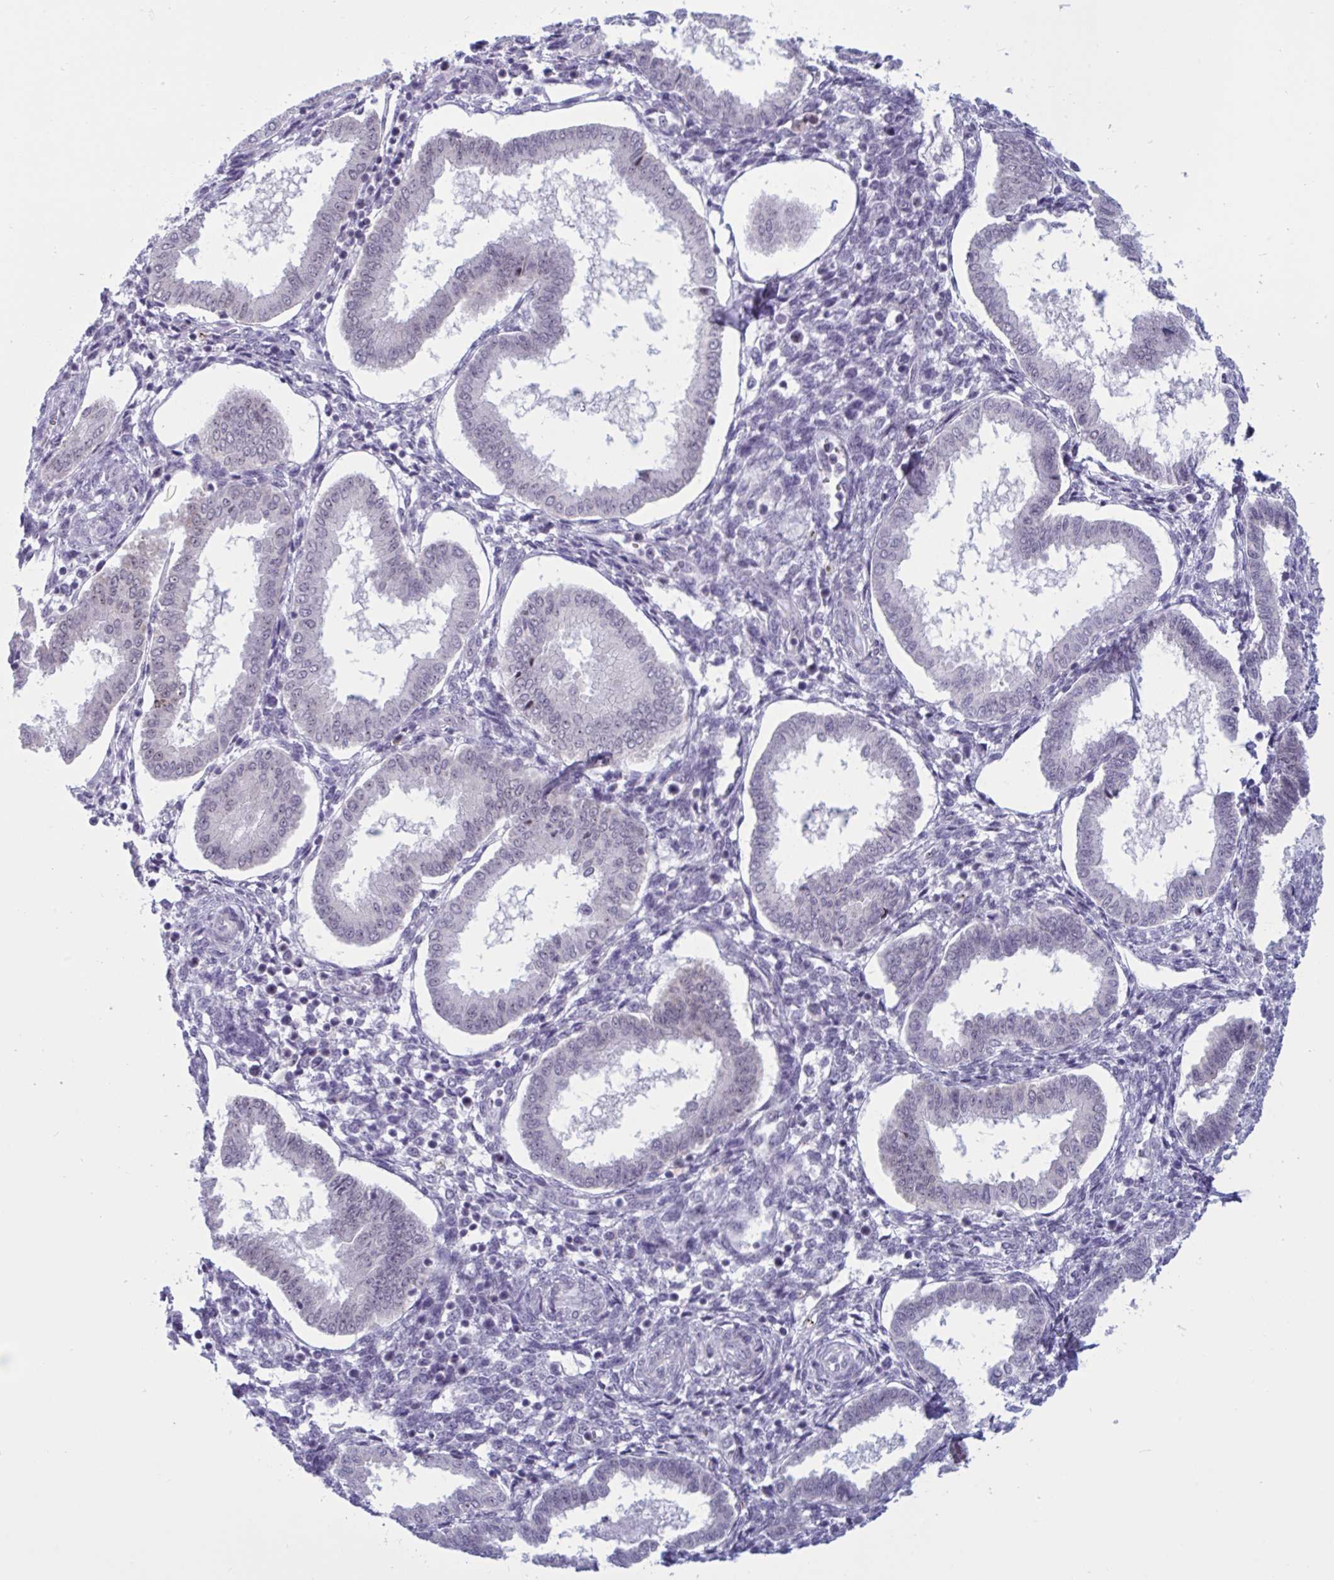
{"staining": {"intensity": "negative", "quantity": "none", "location": "none"}, "tissue": "endometrium", "cell_type": "Cells in endometrial stroma", "image_type": "normal", "snomed": [{"axis": "morphology", "description": "Normal tissue, NOS"}, {"axis": "topography", "description": "Endometrium"}], "caption": "A high-resolution histopathology image shows immunohistochemistry staining of normal endometrium, which reveals no significant positivity in cells in endometrial stroma. (DAB immunohistochemistry, high magnification).", "gene": "TGM6", "patient": {"sex": "female", "age": 24}}